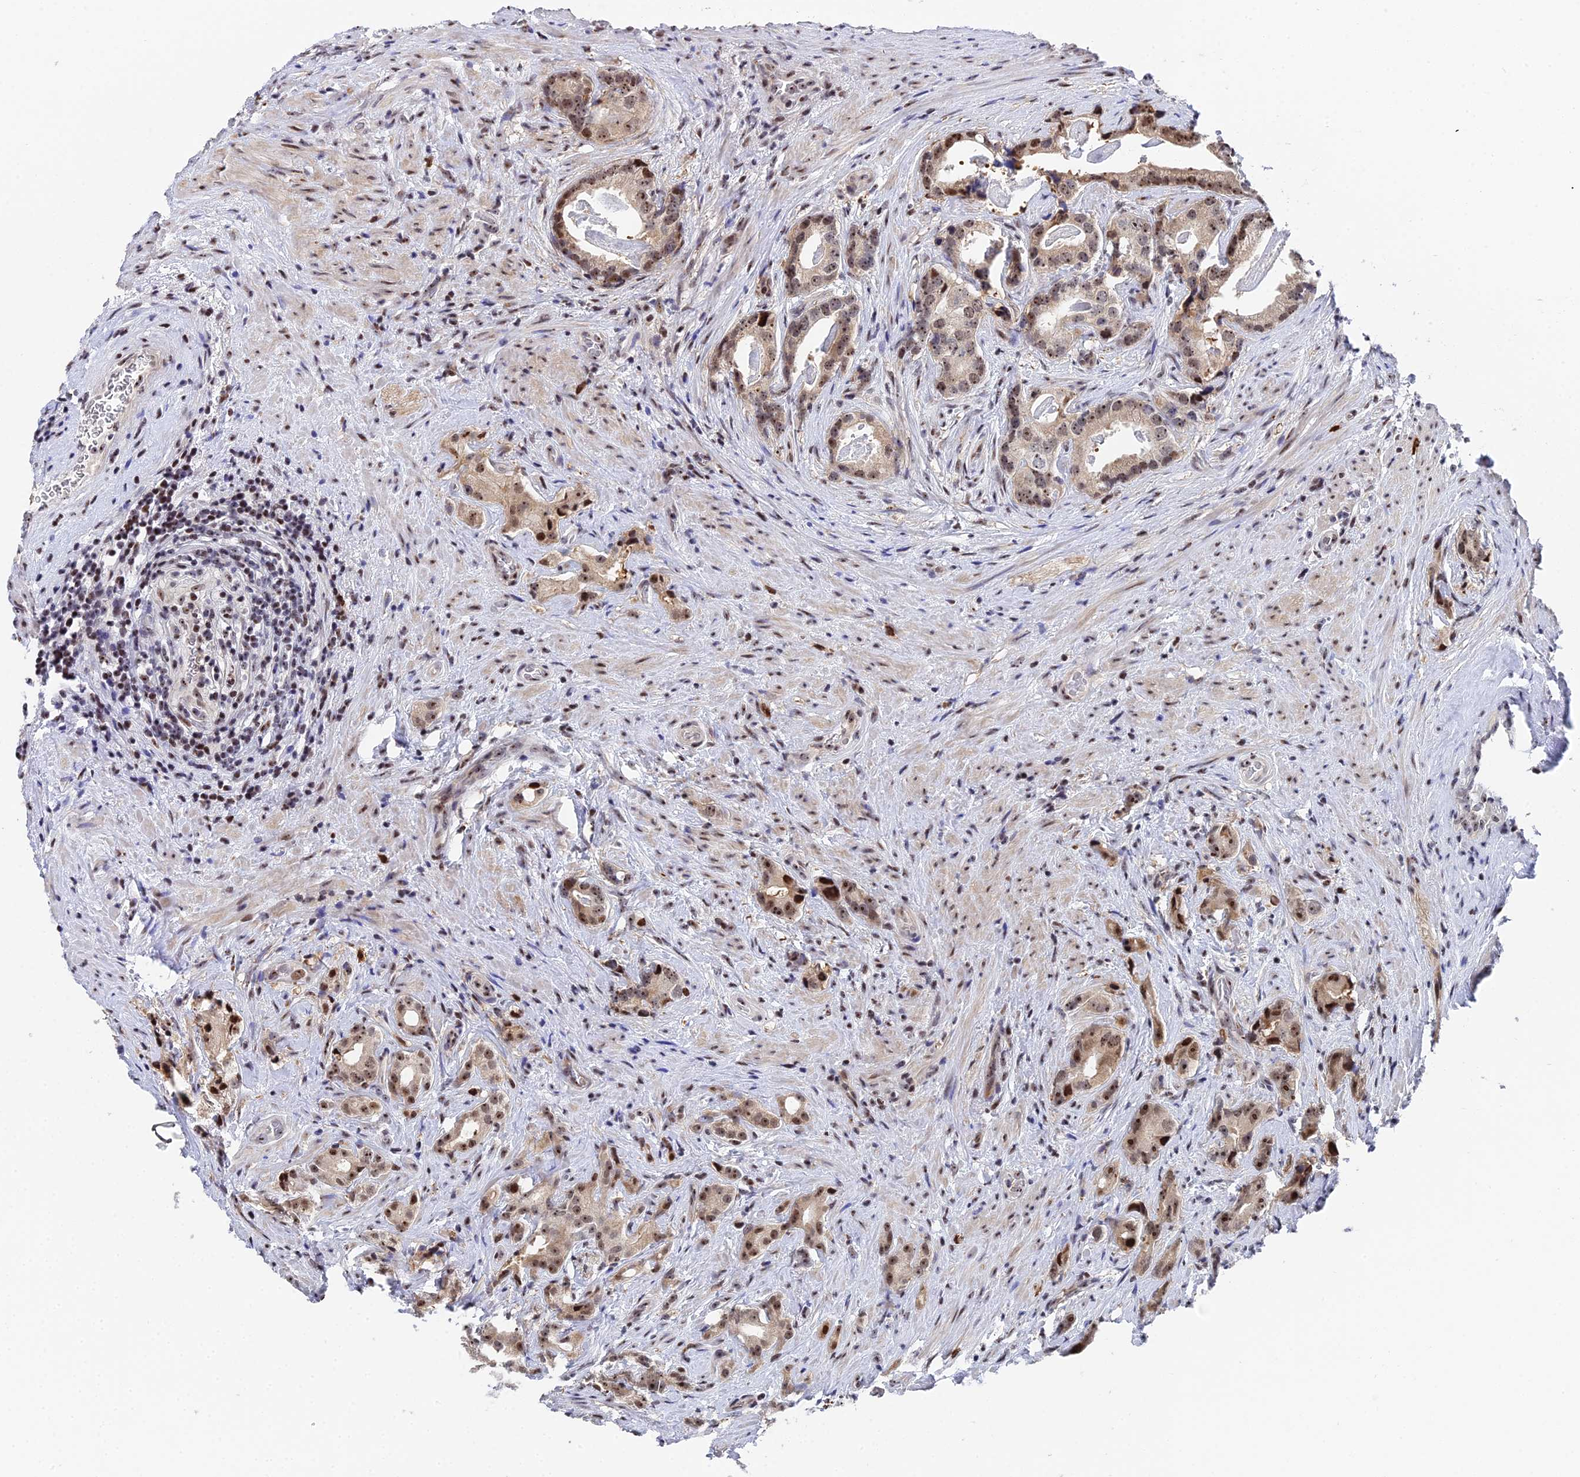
{"staining": {"intensity": "moderate", "quantity": ">75%", "location": "nuclear"}, "tissue": "prostate cancer", "cell_type": "Tumor cells", "image_type": "cancer", "snomed": [{"axis": "morphology", "description": "Adenocarcinoma, Low grade"}, {"axis": "topography", "description": "Prostate"}], "caption": "A high-resolution histopathology image shows immunohistochemistry (IHC) staining of prostate cancer, which shows moderate nuclear staining in approximately >75% of tumor cells.", "gene": "TIFA", "patient": {"sex": "male", "age": 71}}